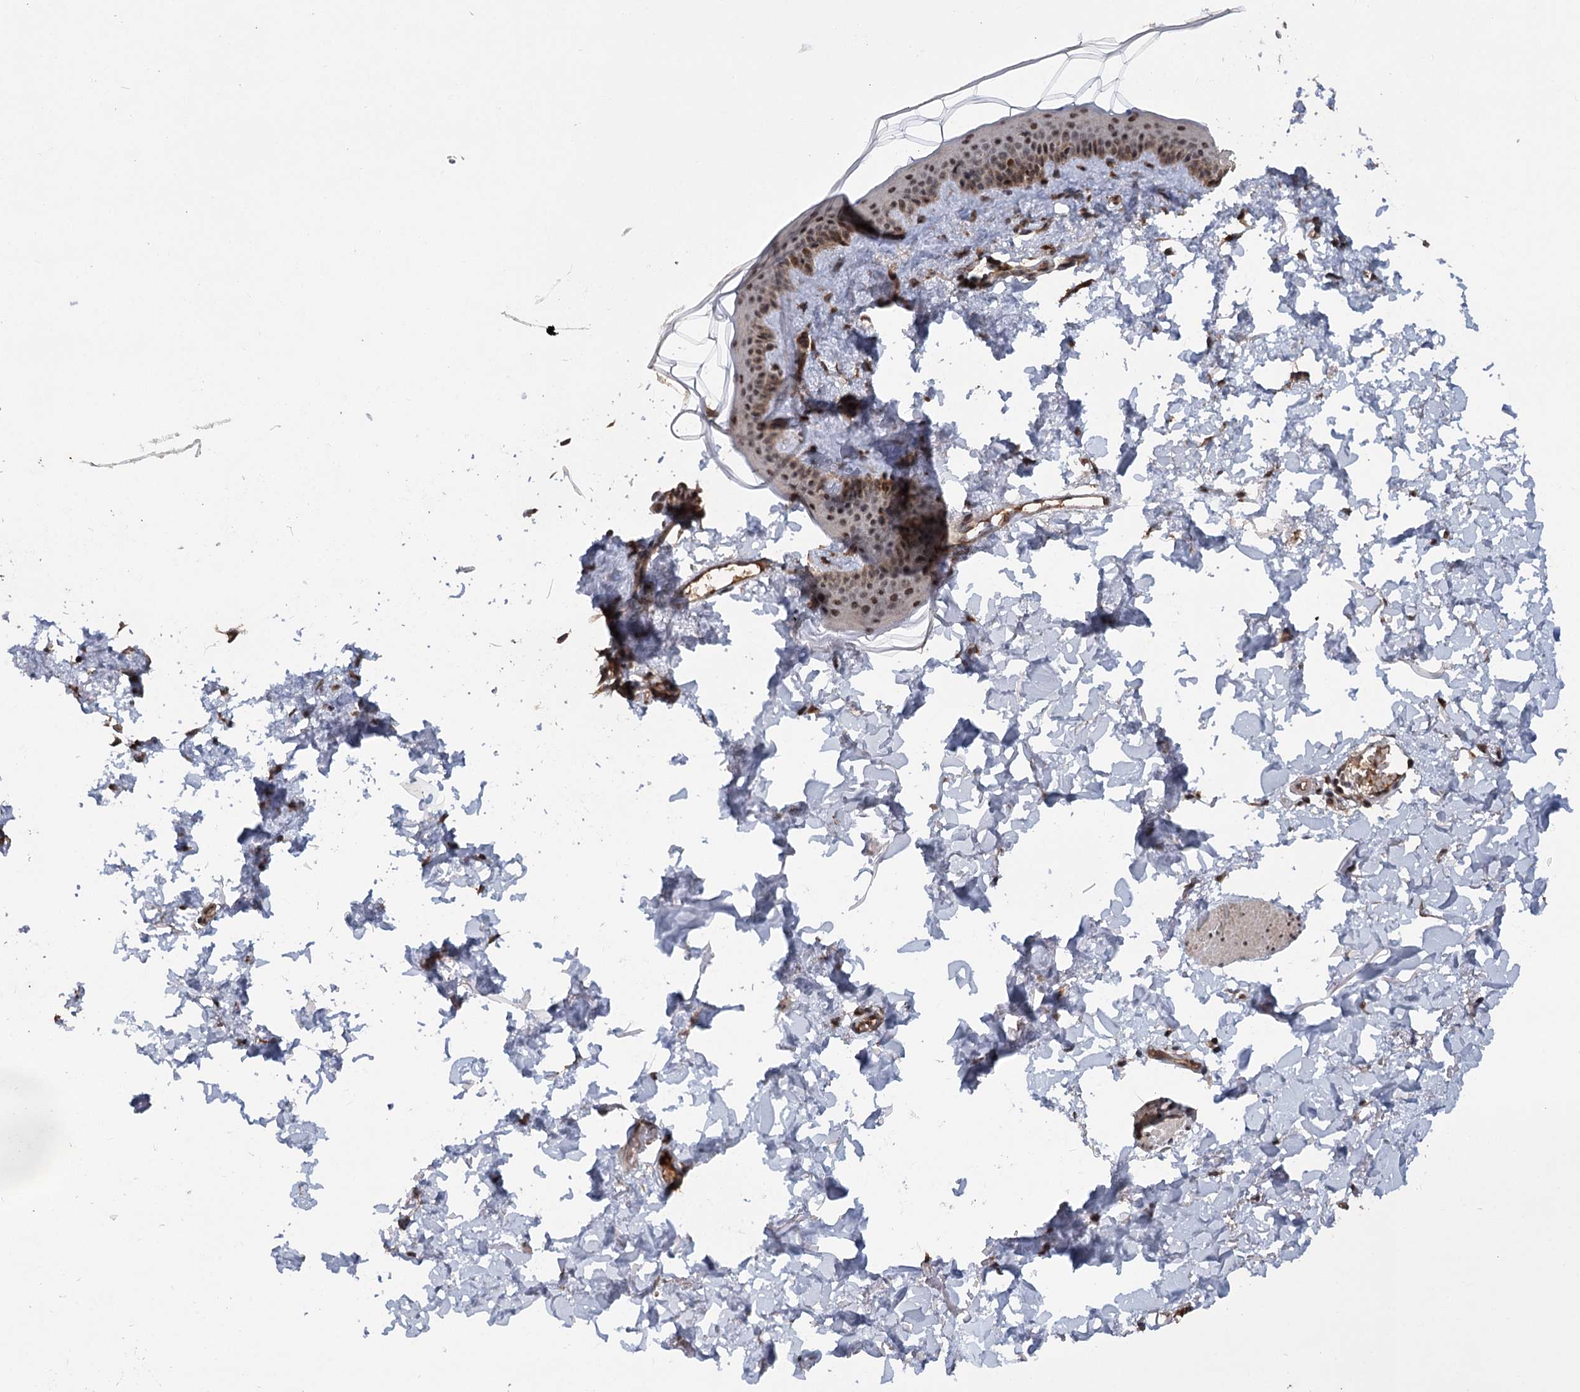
{"staining": {"intensity": "moderate", "quantity": ">75%", "location": "cytoplasmic/membranous,nuclear"}, "tissue": "skin", "cell_type": "Fibroblasts", "image_type": "normal", "snomed": [{"axis": "morphology", "description": "Normal tissue, NOS"}, {"axis": "topography", "description": "Skin"}], "caption": "Immunohistochemical staining of unremarkable human skin reveals moderate cytoplasmic/membranous,nuclear protein staining in approximately >75% of fibroblasts.", "gene": "MYG1", "patient": {"sex": "female", "age": 58}}